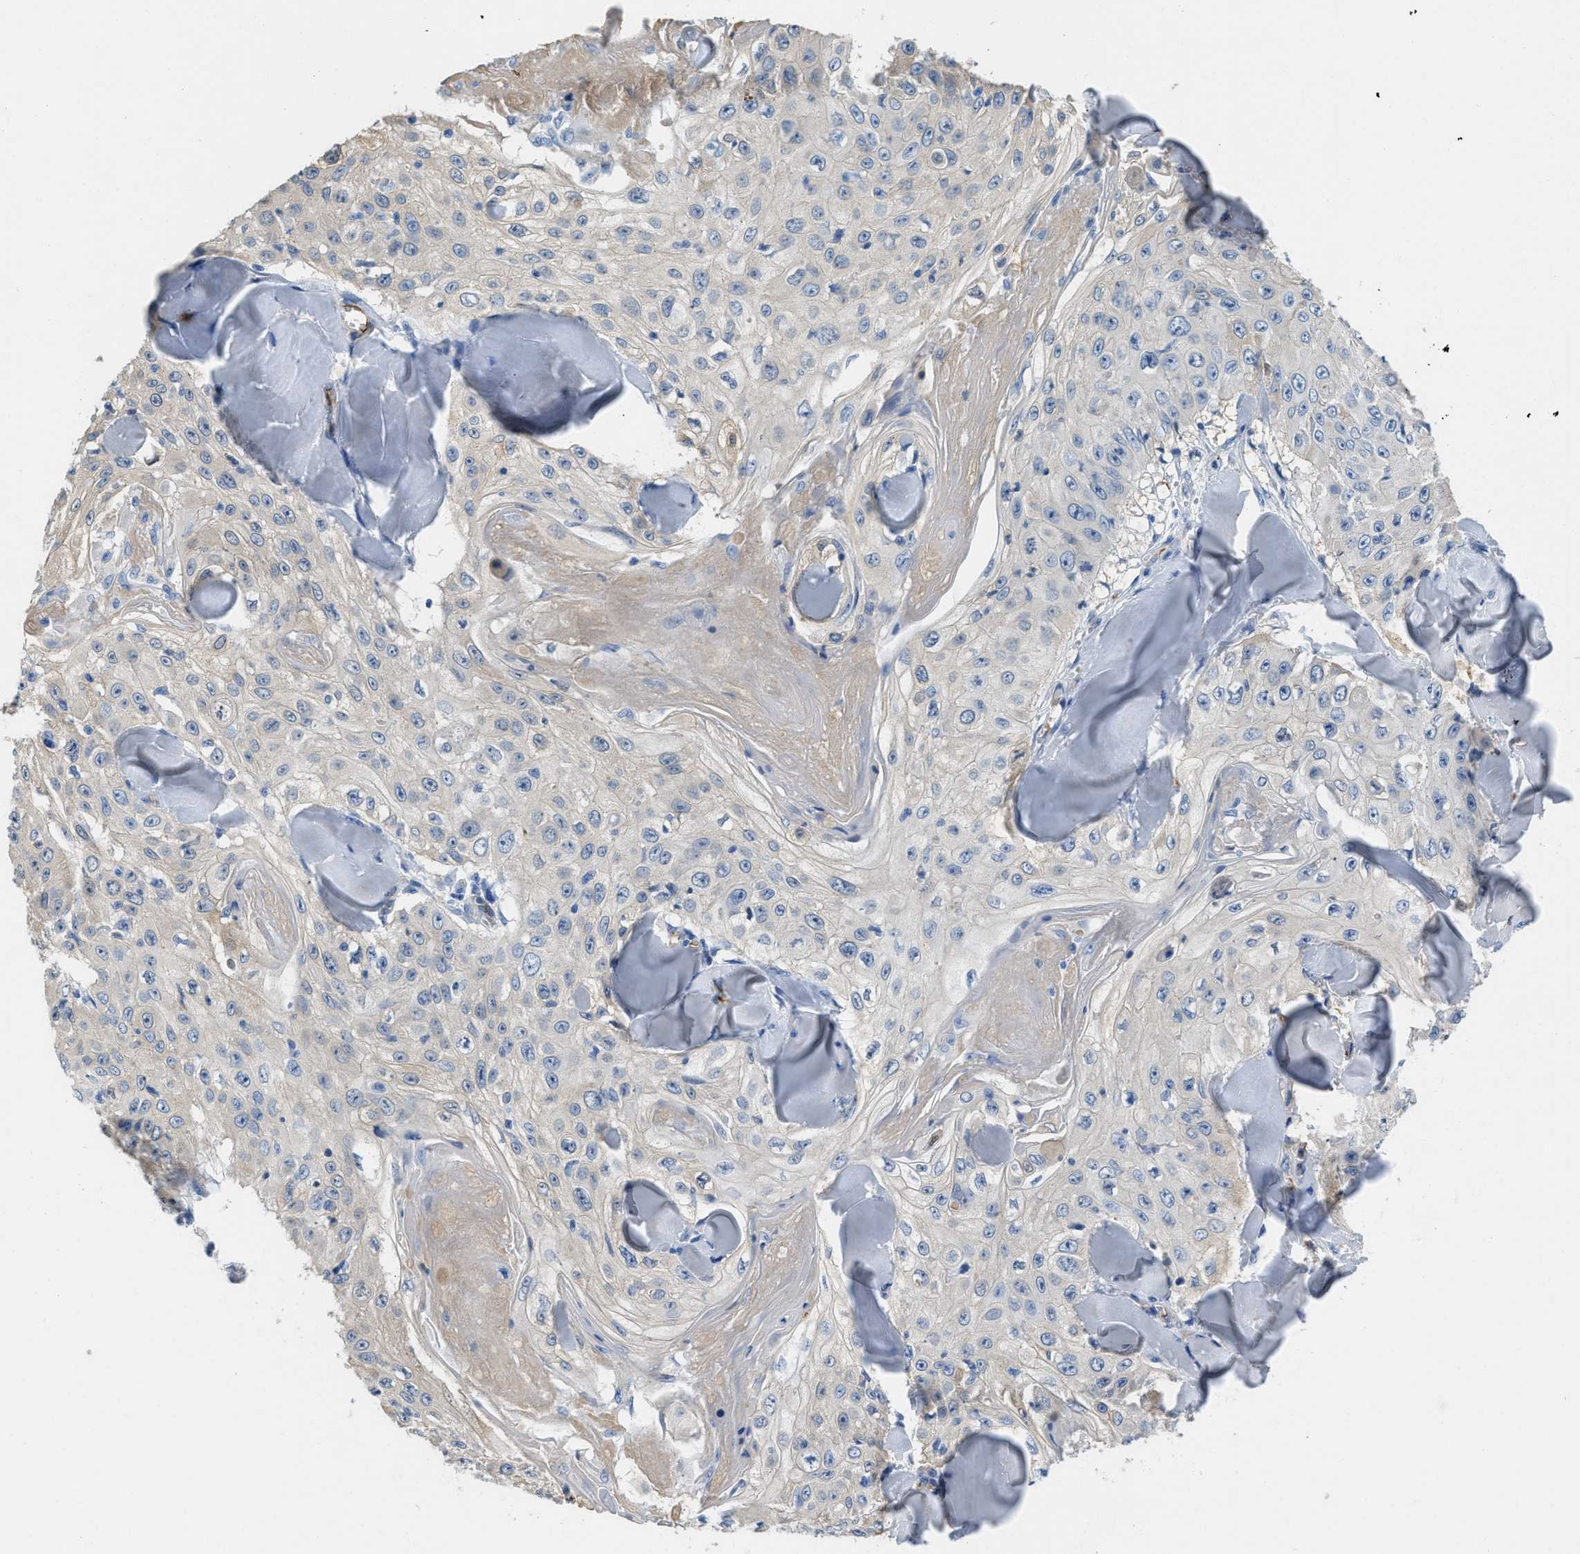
{"staining": {"intensity": "negative", "quantity": "none", "location": "none"}, "tissue": "skin cancer", "cell_type": "Tumor cells", "image_type": "cancer", "snomed": [{"axis": "morphology", "description": "Squamous cell carcinoma, NOS"}, {"axis": "topography", "description": "Skin"}], "caption": "Human skin cancer stained for a protein using immunohistochemistry (IHC) reveals no positivity in tumor cells.", "gene": "SPEG", "patient": {"sex": "male", "age": 86}}